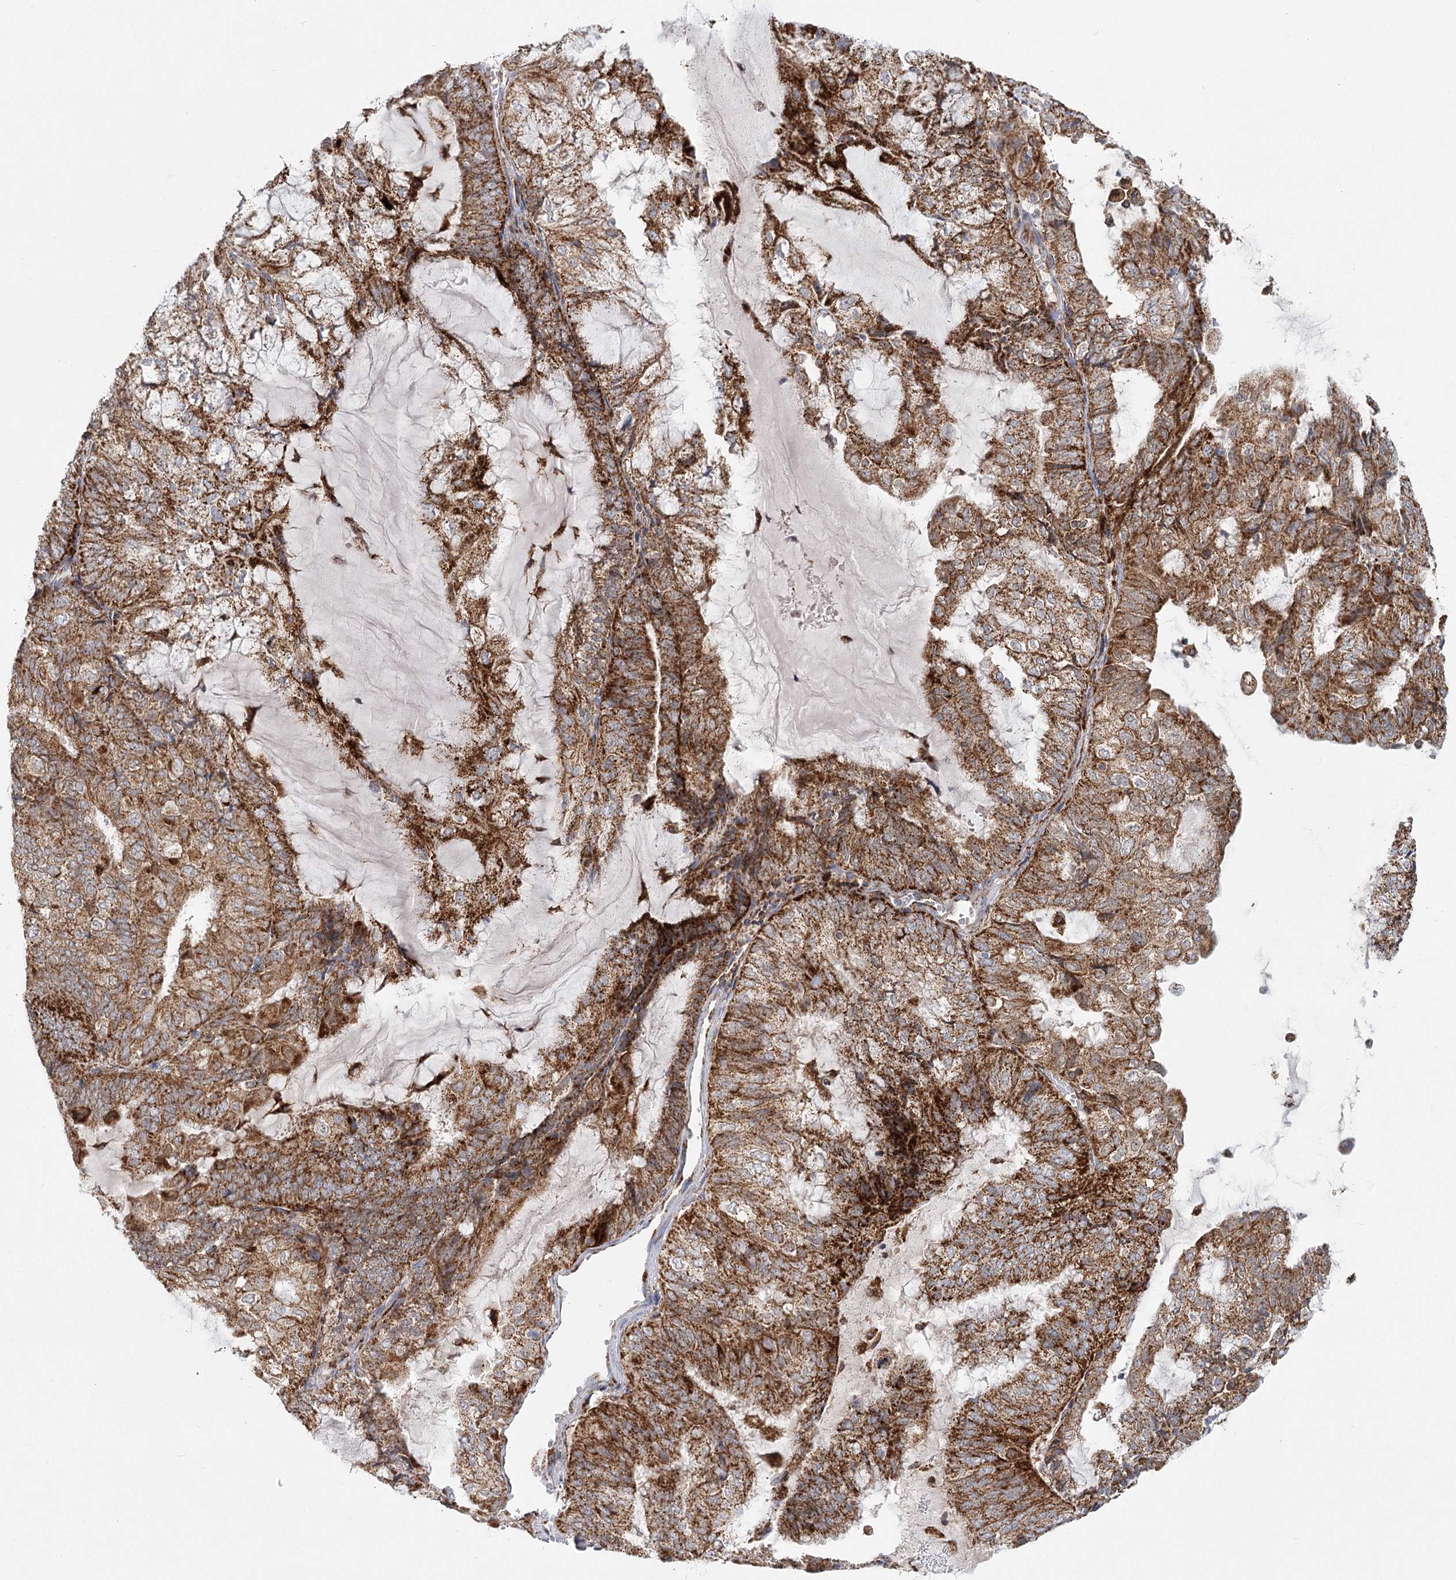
{"staining": {"intensity": "strong", "quantity": ">75%", "location": "cytoplasmic/membranous"}, "tissue": "endometrial cancer", "cell_type": "Tumor cells", "image_type": "cancer", "snomed": [{"axis": "morphology", "description": "Adenocarcinoma, NOS"}, {"axis": "topography", "description": "Endometrium"}], "caption": "Adenocarcinoma (endometrial) stained with immunohistochemistry (IHC) exhibits strong cytoplasmic/membranous staining in approximately >75% of tumor cells. (brown staining indicates protein expression, while blue staining denotes nuclei).", "gene": "TAS1R1", "patient": {"sex": "female", "age": 81}}